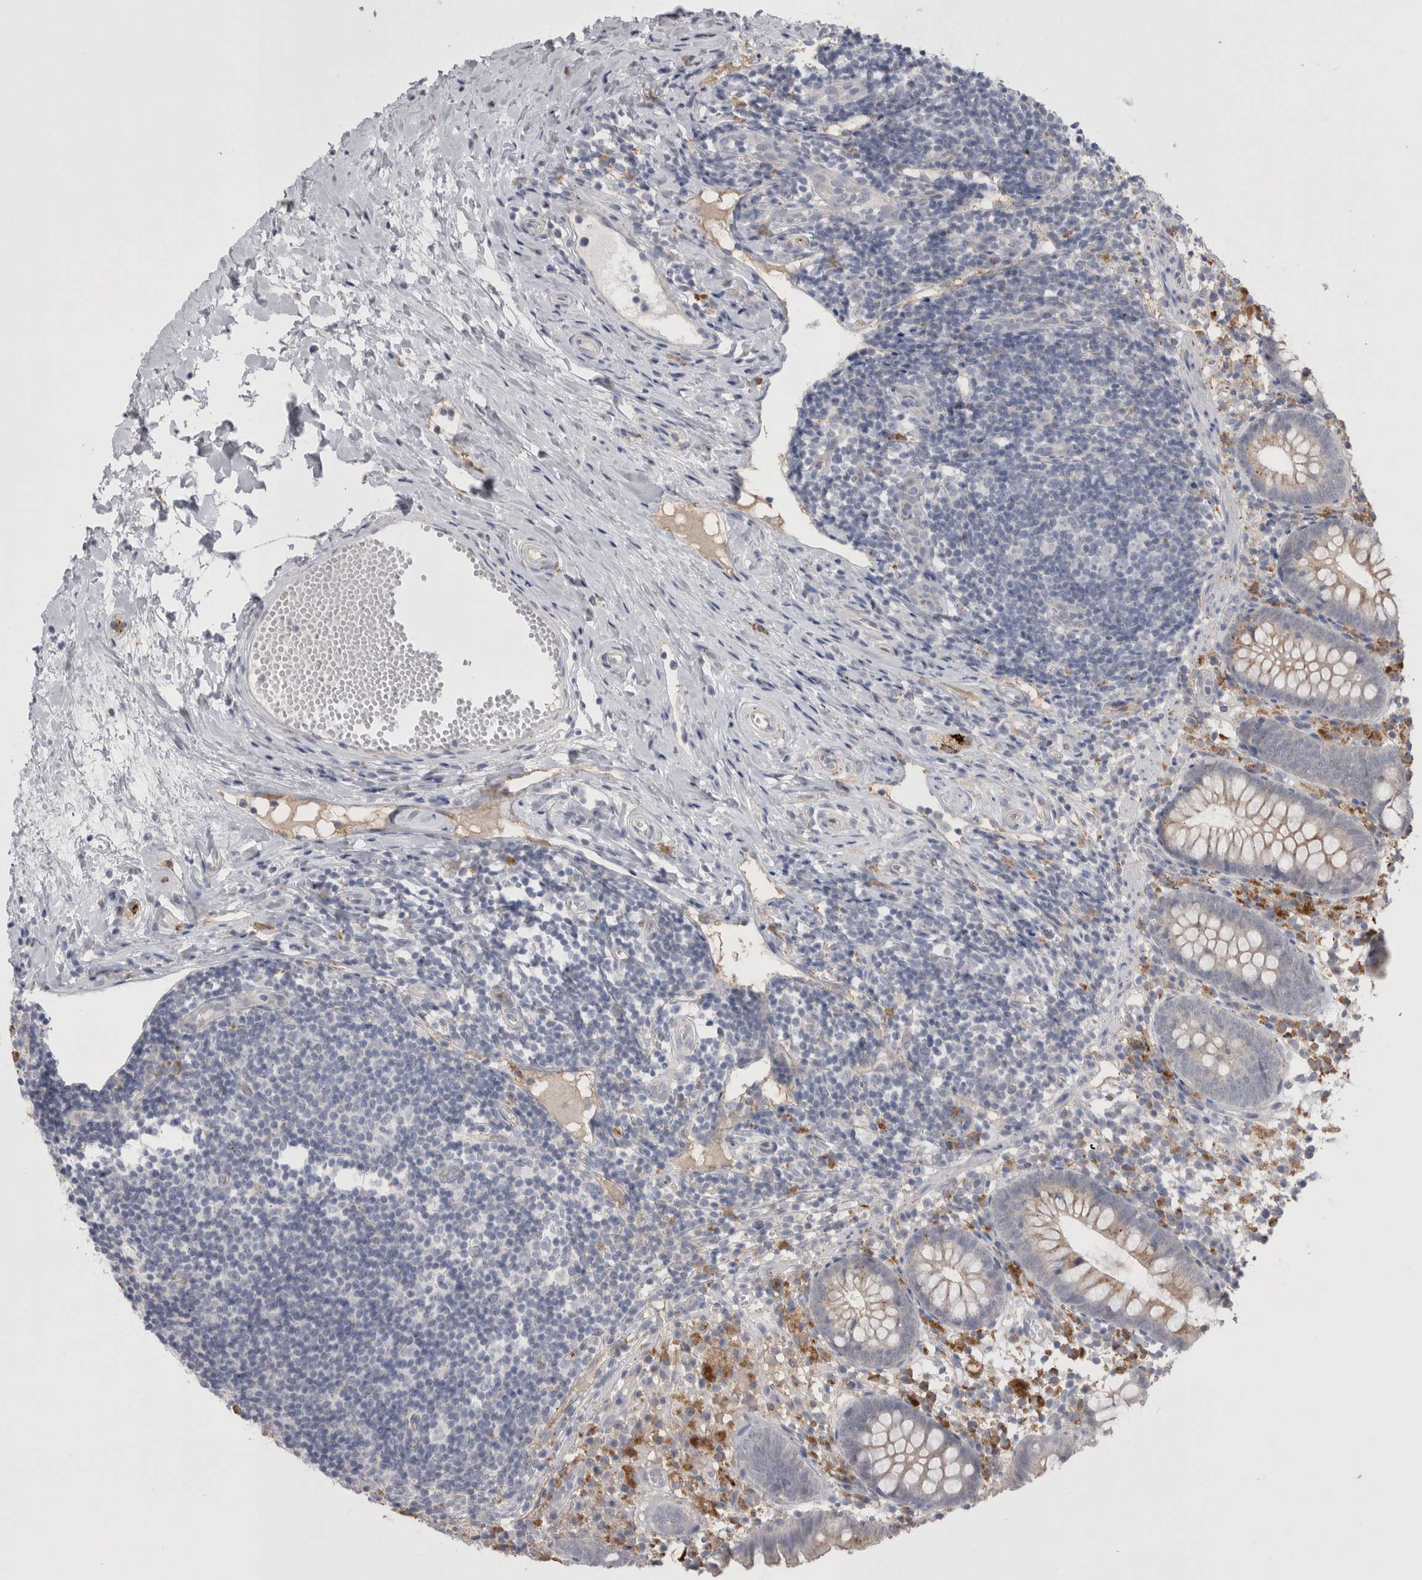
{"staining": {"intensity": "weak", "quantity": "25%-75%", "location": "cytoplasmic/membranous"}, "tissue": "appendix", "cell_type": "Glandular cells", "image_type": "normal", "snomed": [{"axis": "morphology", "description": "Normal tissue, NOS"}, {"axis": "topography", "description": "Appendix"}], "caption": "Immunohistochemistry (DAB) staining of benign human appendix exhibits weak cytoplasmic/membranous protein positivity in about 25%-75% of glandular cells.", "gene": "EPDR1", "patient": {"sex": "female", "age": 20}}